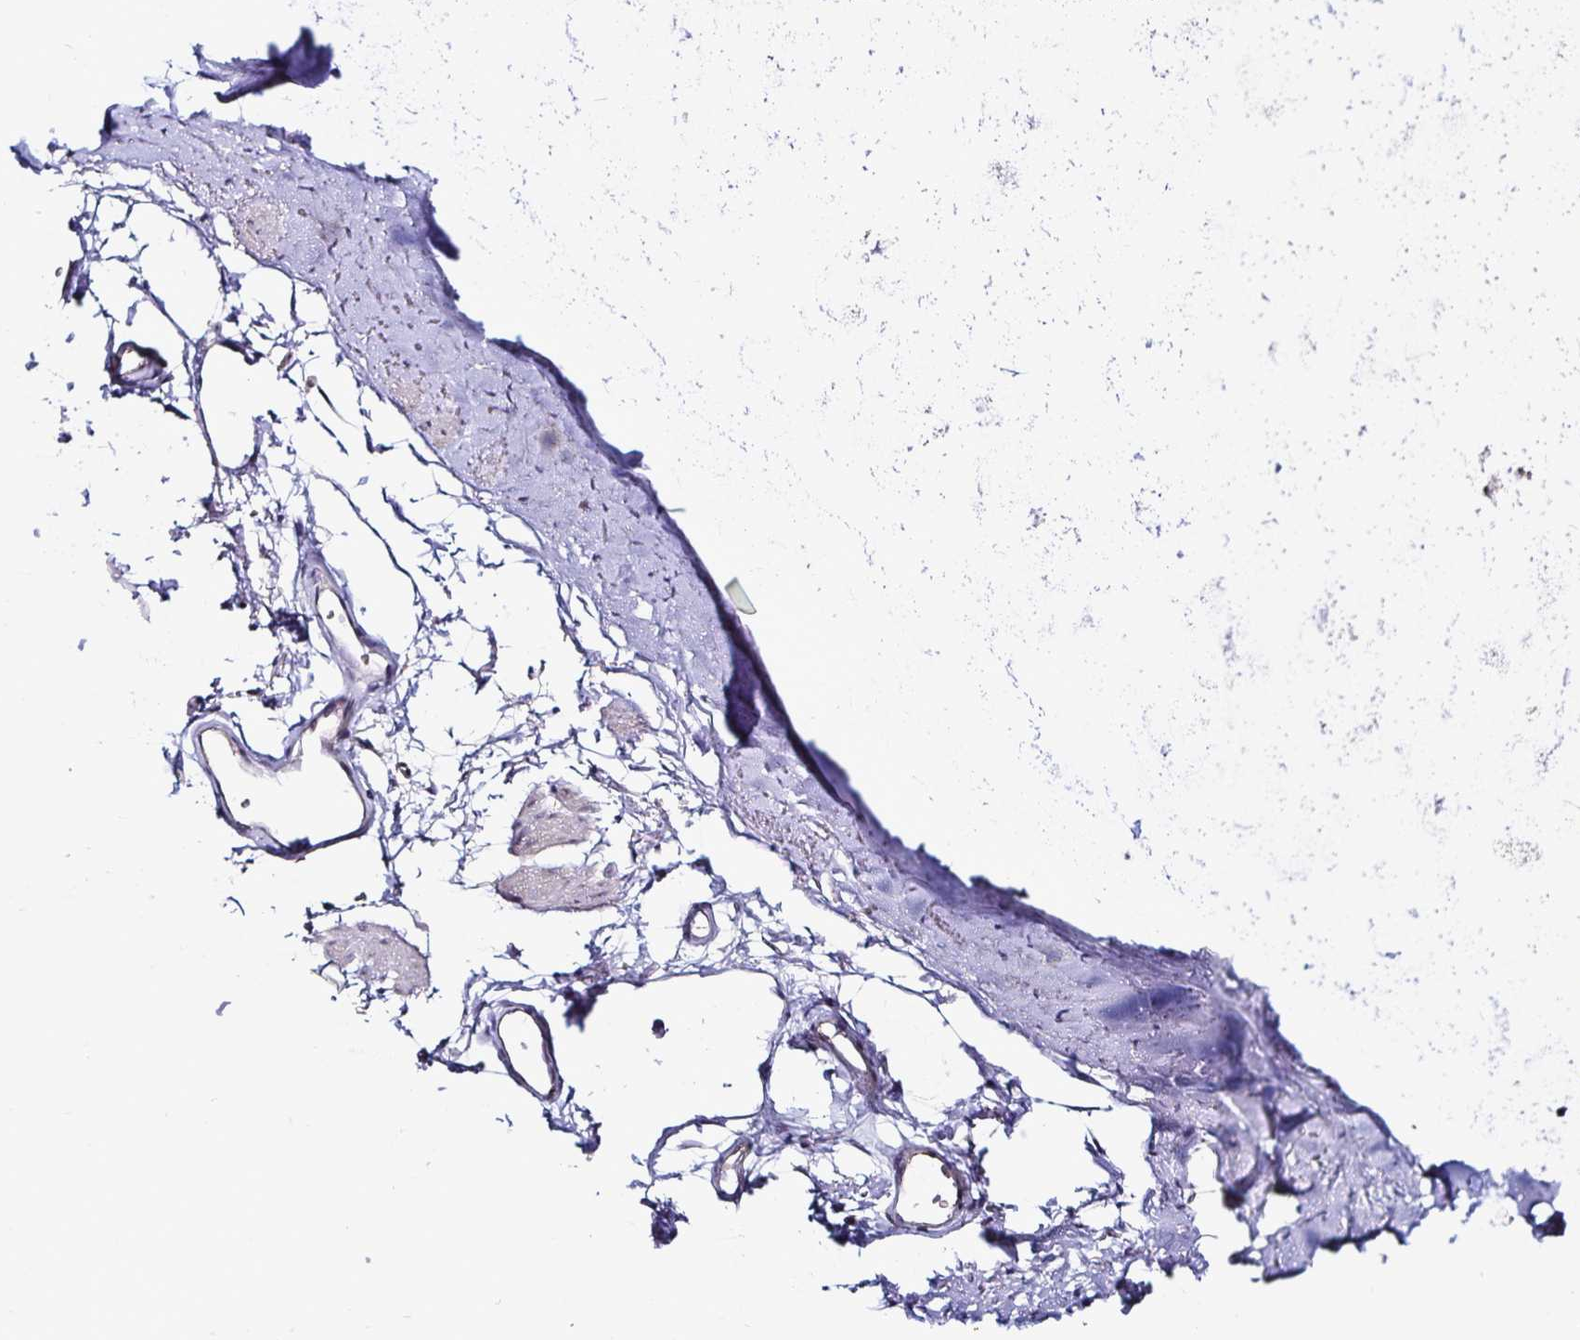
{"staining": {"intensity": "negative", "quantity": "none", "location": "none"}, "tissue": "adipose tissue", "cell_type": "Adipocytes", "image_type": "normal", "snomed": [{"axis": "morphology", "description": "Normal tissue, NOS"}, {"axis": "topography", "description": "Cartilage tissue"}, {"axis": "topography", "description": "Bronchus"}], "caption": "Benign adipose tissue was stained to show a protein in brown. There is no significant staining in adipocytes. (DAB (3,3'-diaminobenzidine) immunohistochemistry visualized using brightfield microscopy, high magnification).", "gene": "ACSL5", "patient": {"sex": "female", "age": 79}}